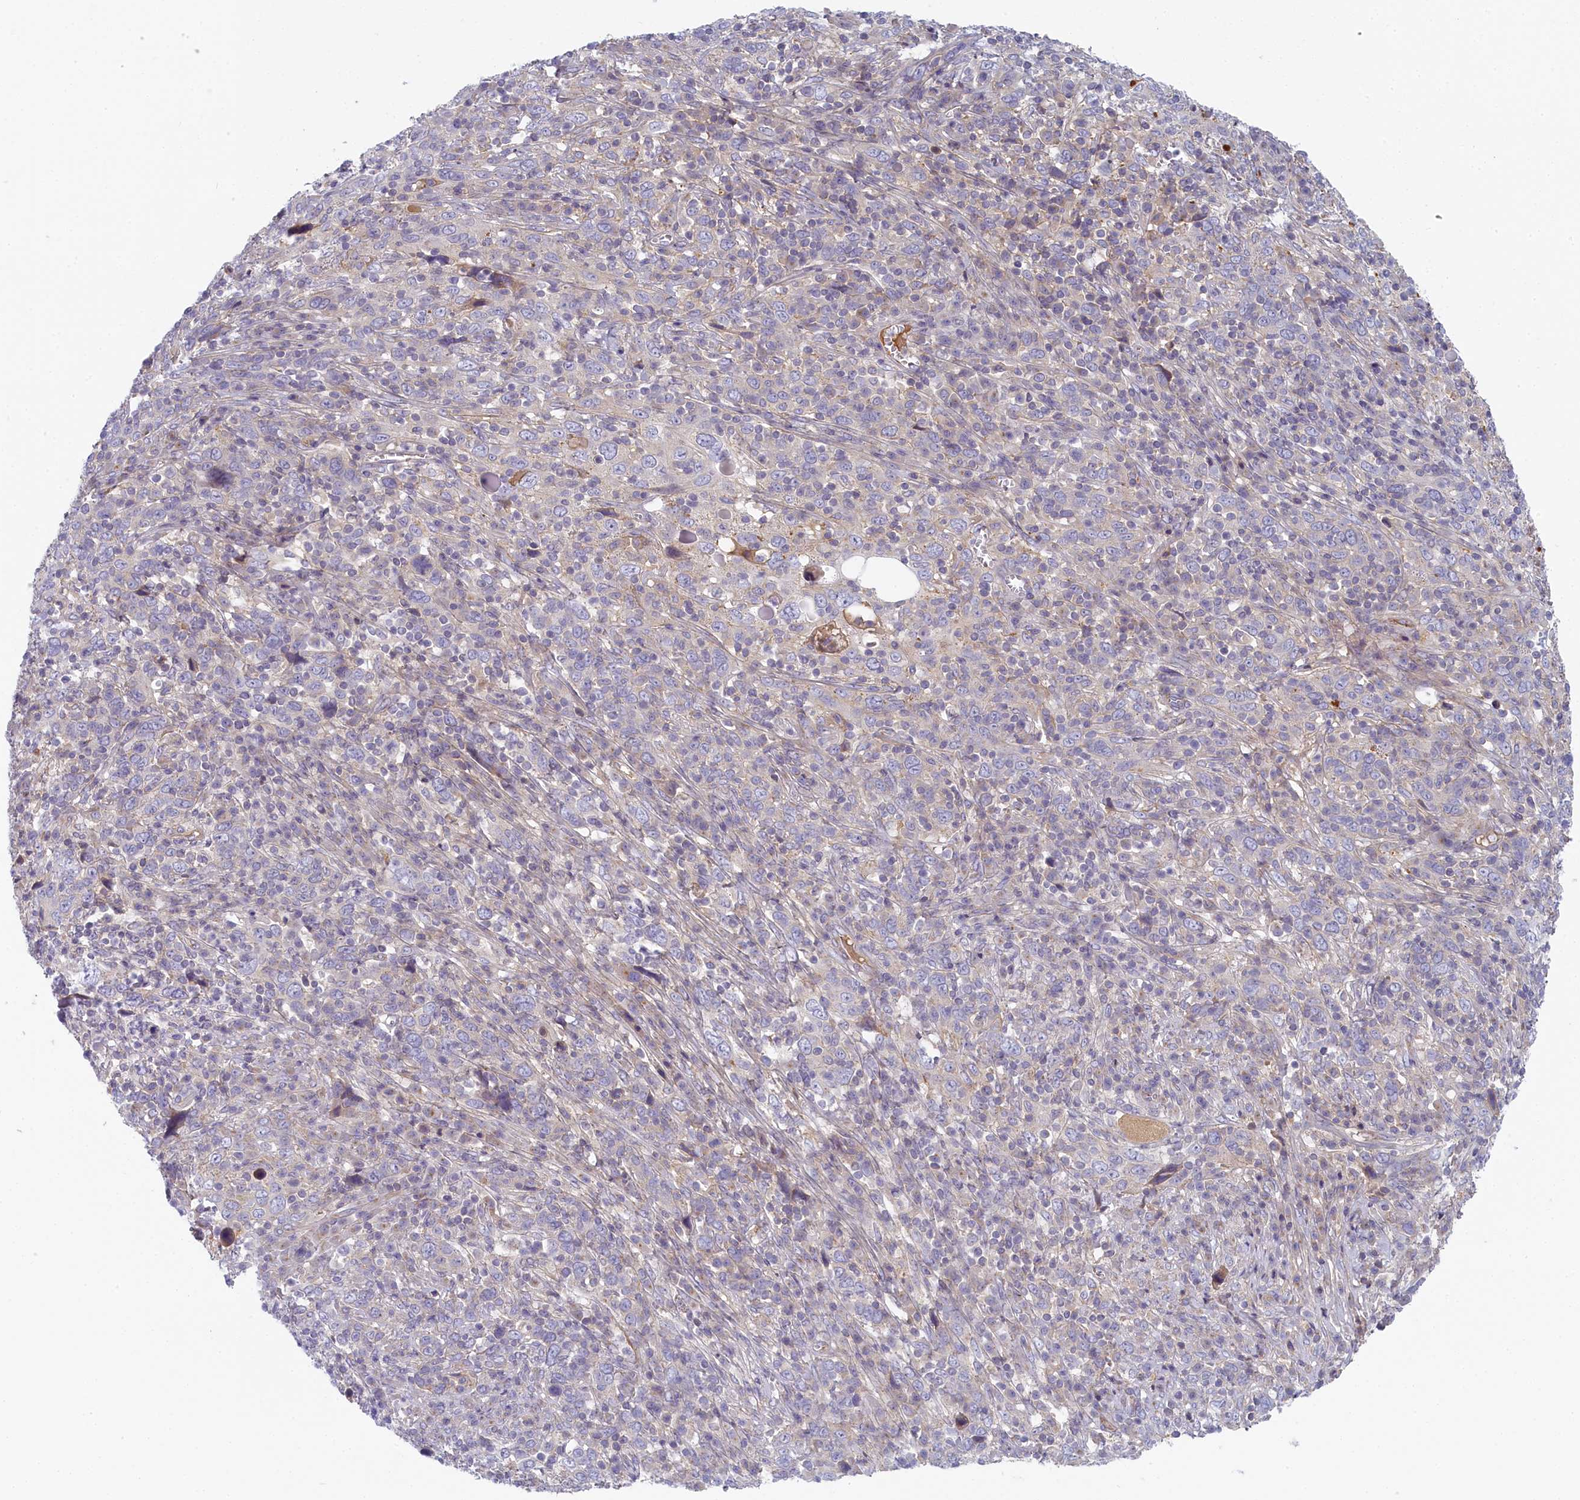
{"staining": {"intensity": "negative", "quantity": "none", "location": "none"}, "tissue": "cervical cancer", "cell_type": "Tumor cells", "image_type": "cancer", "snomed": [{"axis": "morphology", "description": "Squamous cell carcinoma, NOS"}, {"axis": "topography", "description": "Cervix"}], "caption": "Immunohistochemistry histopathology image of neoplastic tissue: cervical squamous cell carcinoma stained with DAB exhibits no significant protein expression in tumor cells.", "gene": "STX16", "patient": {"sex": "female", "age": 46}}